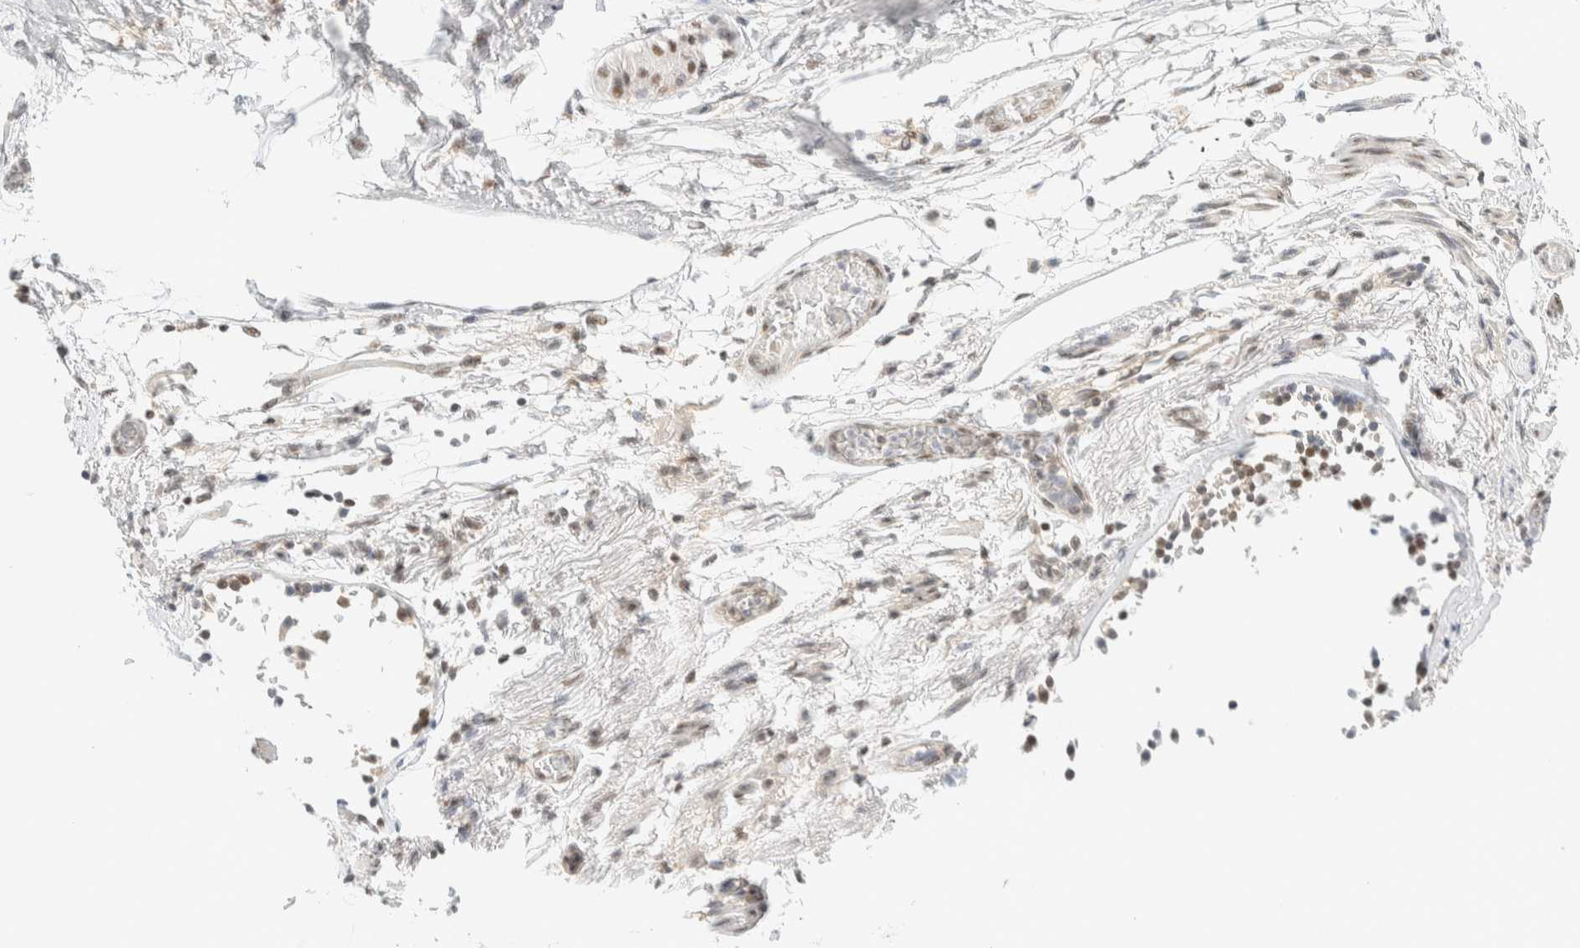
{"staining": {"intensity": "weak", "quantity": ">75%", "location": "nuclear"}, "tissue": "soft tissue", "cell_type": "Fibroblasts", "image_type": "normal", "snomed": [{"axis": "morphology", "description": "Normal tissue, NOS"}, {"axis": "topography", "description": "Cartilage tissue"}, {"axis": "topography", "description": "Lung"}], "caption": "There is low levels of weak nuclear positivity in fibroblasts of benign soft tissue, as demonstrated by immunohistochemical staining (brown color).", "gene": "PYGO2", "patient": {"sex": "female", "age": 77}}